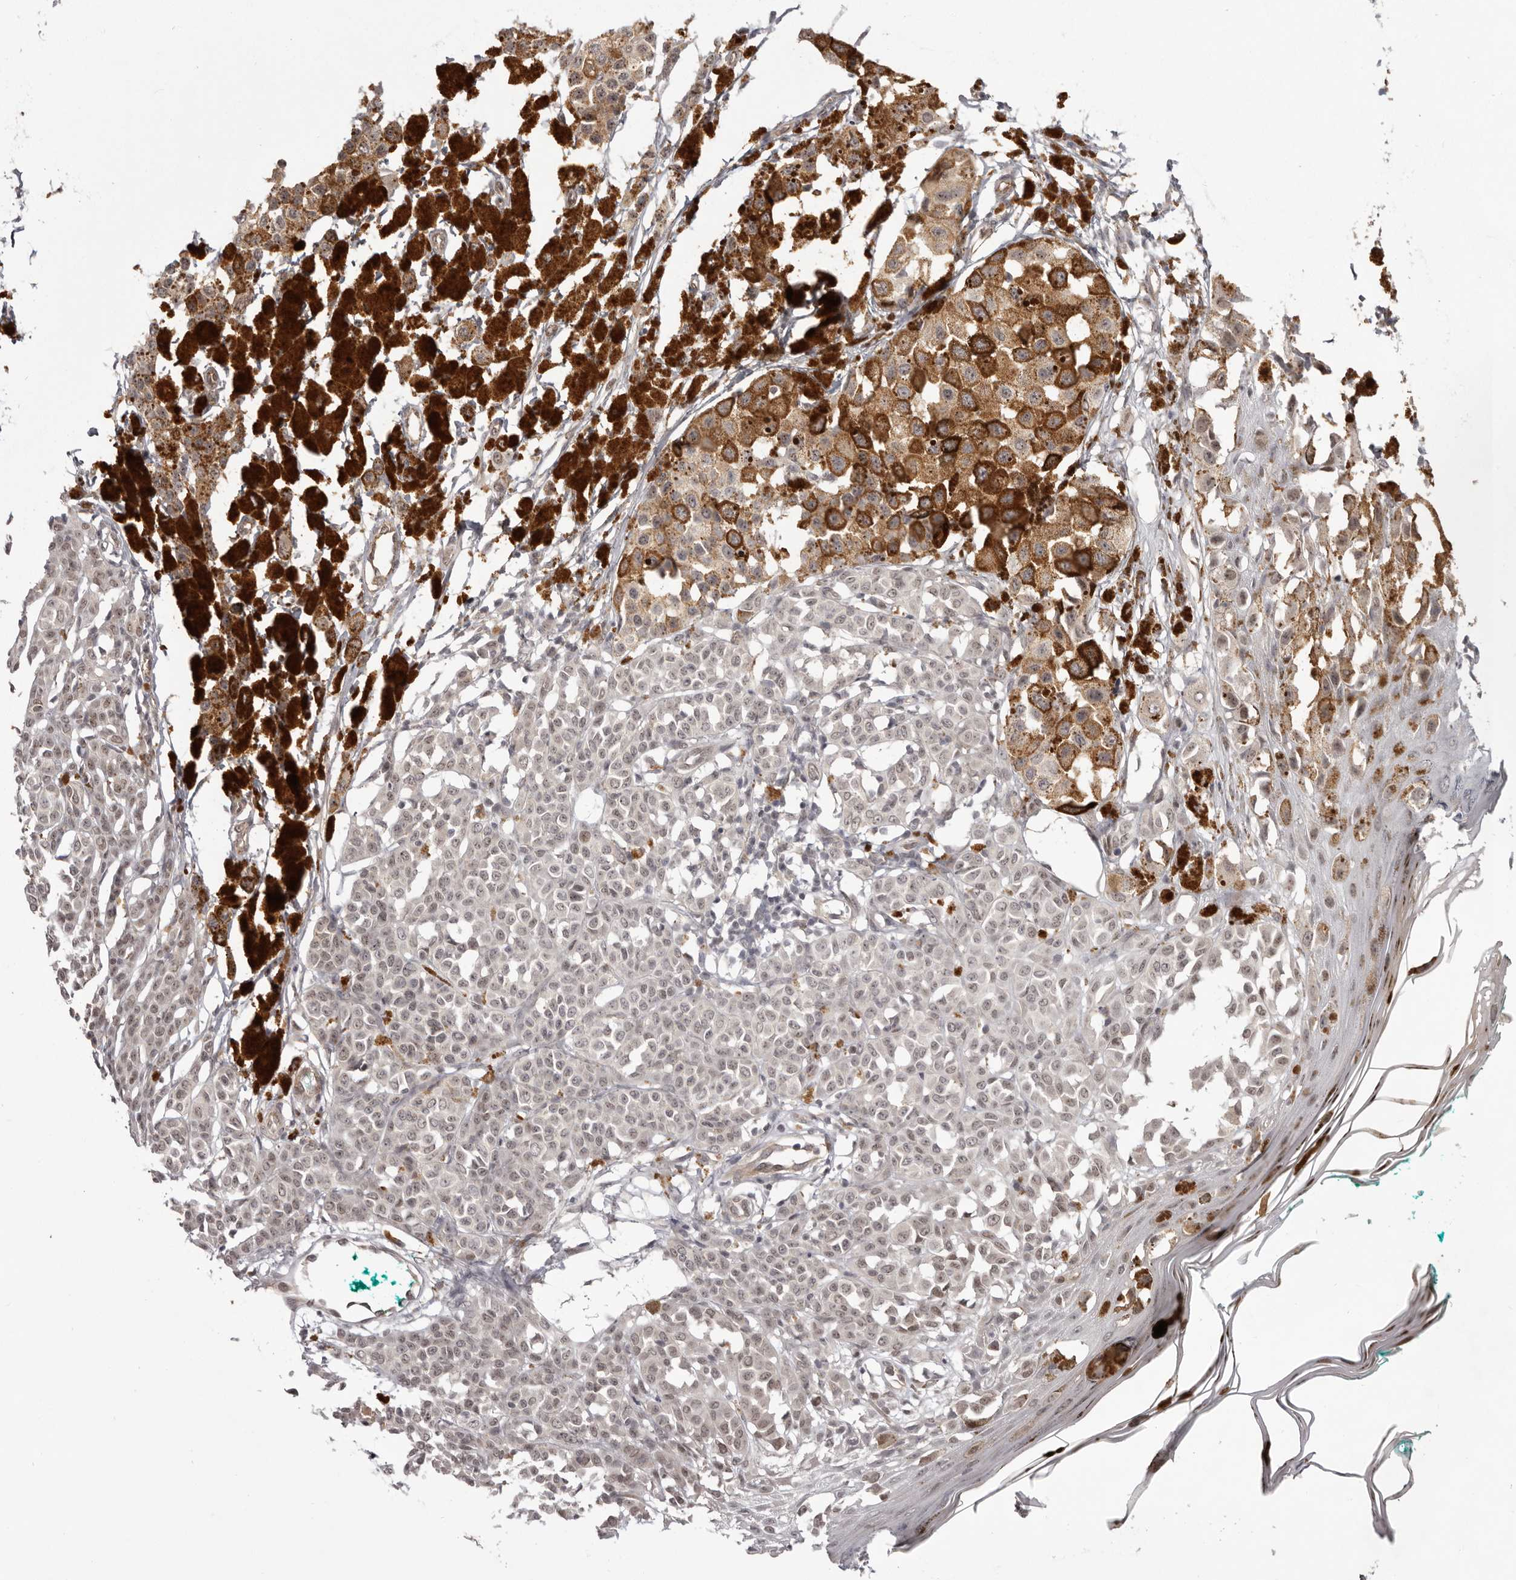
{"staining": {"intensity": "moderate", "quantity": "<25%", "location": "cytoplasmic/membranous"}, "tissue": "melanoma", "cell_type": "Tumor cells", "image_type": "cancer", "snomed": [{"axis": "morphology", "description": "Malignant melanoma, NOS"}, {"axis": "topography", "description": "Skin of leg"}], "caption": "IHC histopathology image of neoplastic tissue: melanoma stained using IHC demonstrates low levels of moderate protein expression localized specifically in the cytoplasmic/membranous of tumor cells, appearing as a cytoplasmic/membranous brown color.", "gene": "RNF2", "patient": {"sex": "female", "age": 72}}